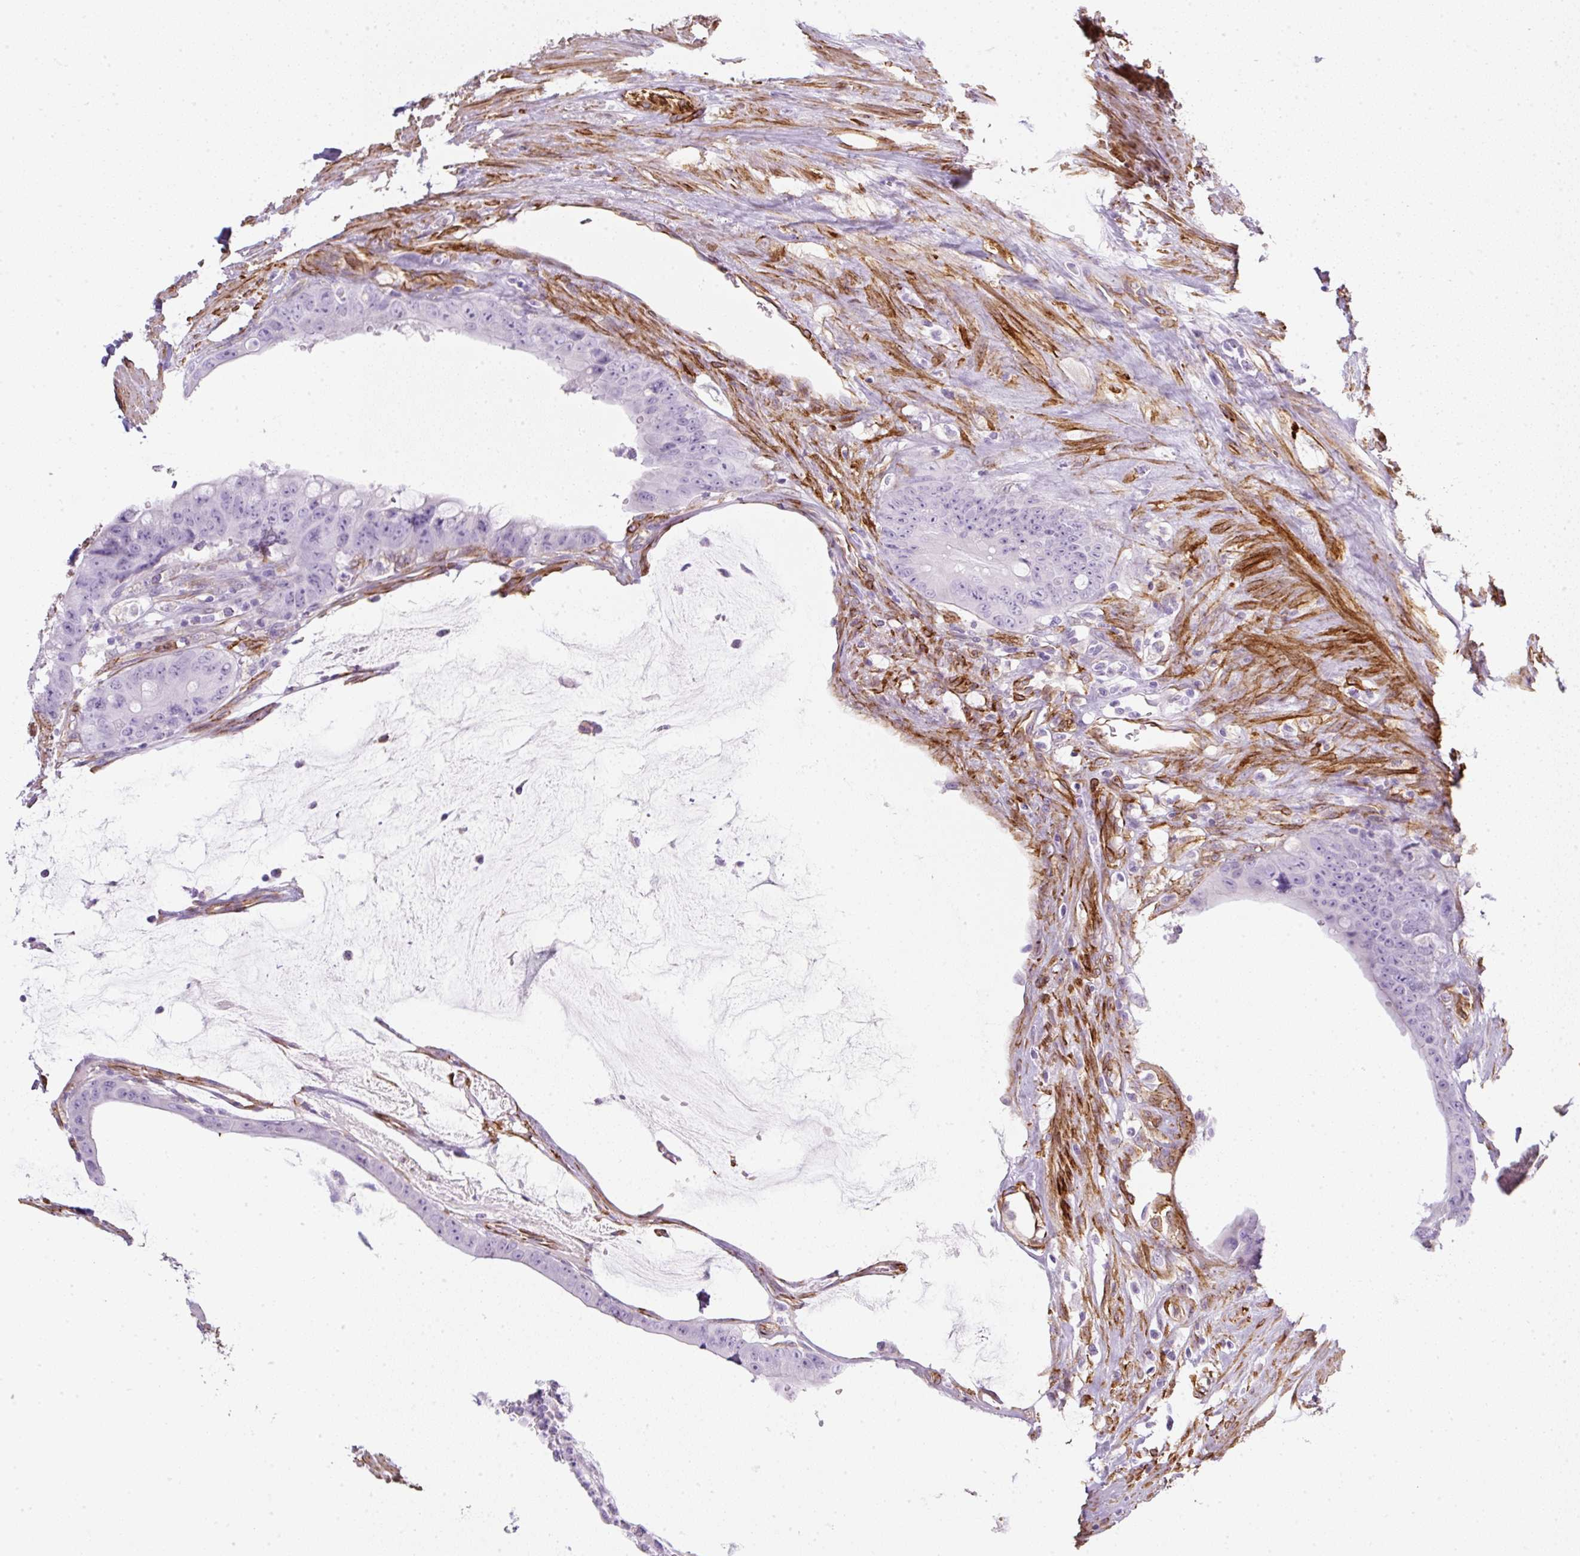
{"staining": {"intensity": "negative", "quantity": "none", "location": "none"}, "tissue": "colorectal cancer", "cell_type": "Tumor cells", "image_type": "cancer", "snomed": [{"axis": "morphology", "description": "Adenocarcinoma, NOS"}, {"axis": "topography", "description": "Rectum"}], "caption": "High magnification brightfield microscopy of colorectal cancer stained with DAB (3,3'-diaminobenzidine) (brown) and counterstained with hematoxylin (blue): tumor cells show no significant expression.", "gene": "CAVIN3", "patient": {"sex": "male", "age": 78}}